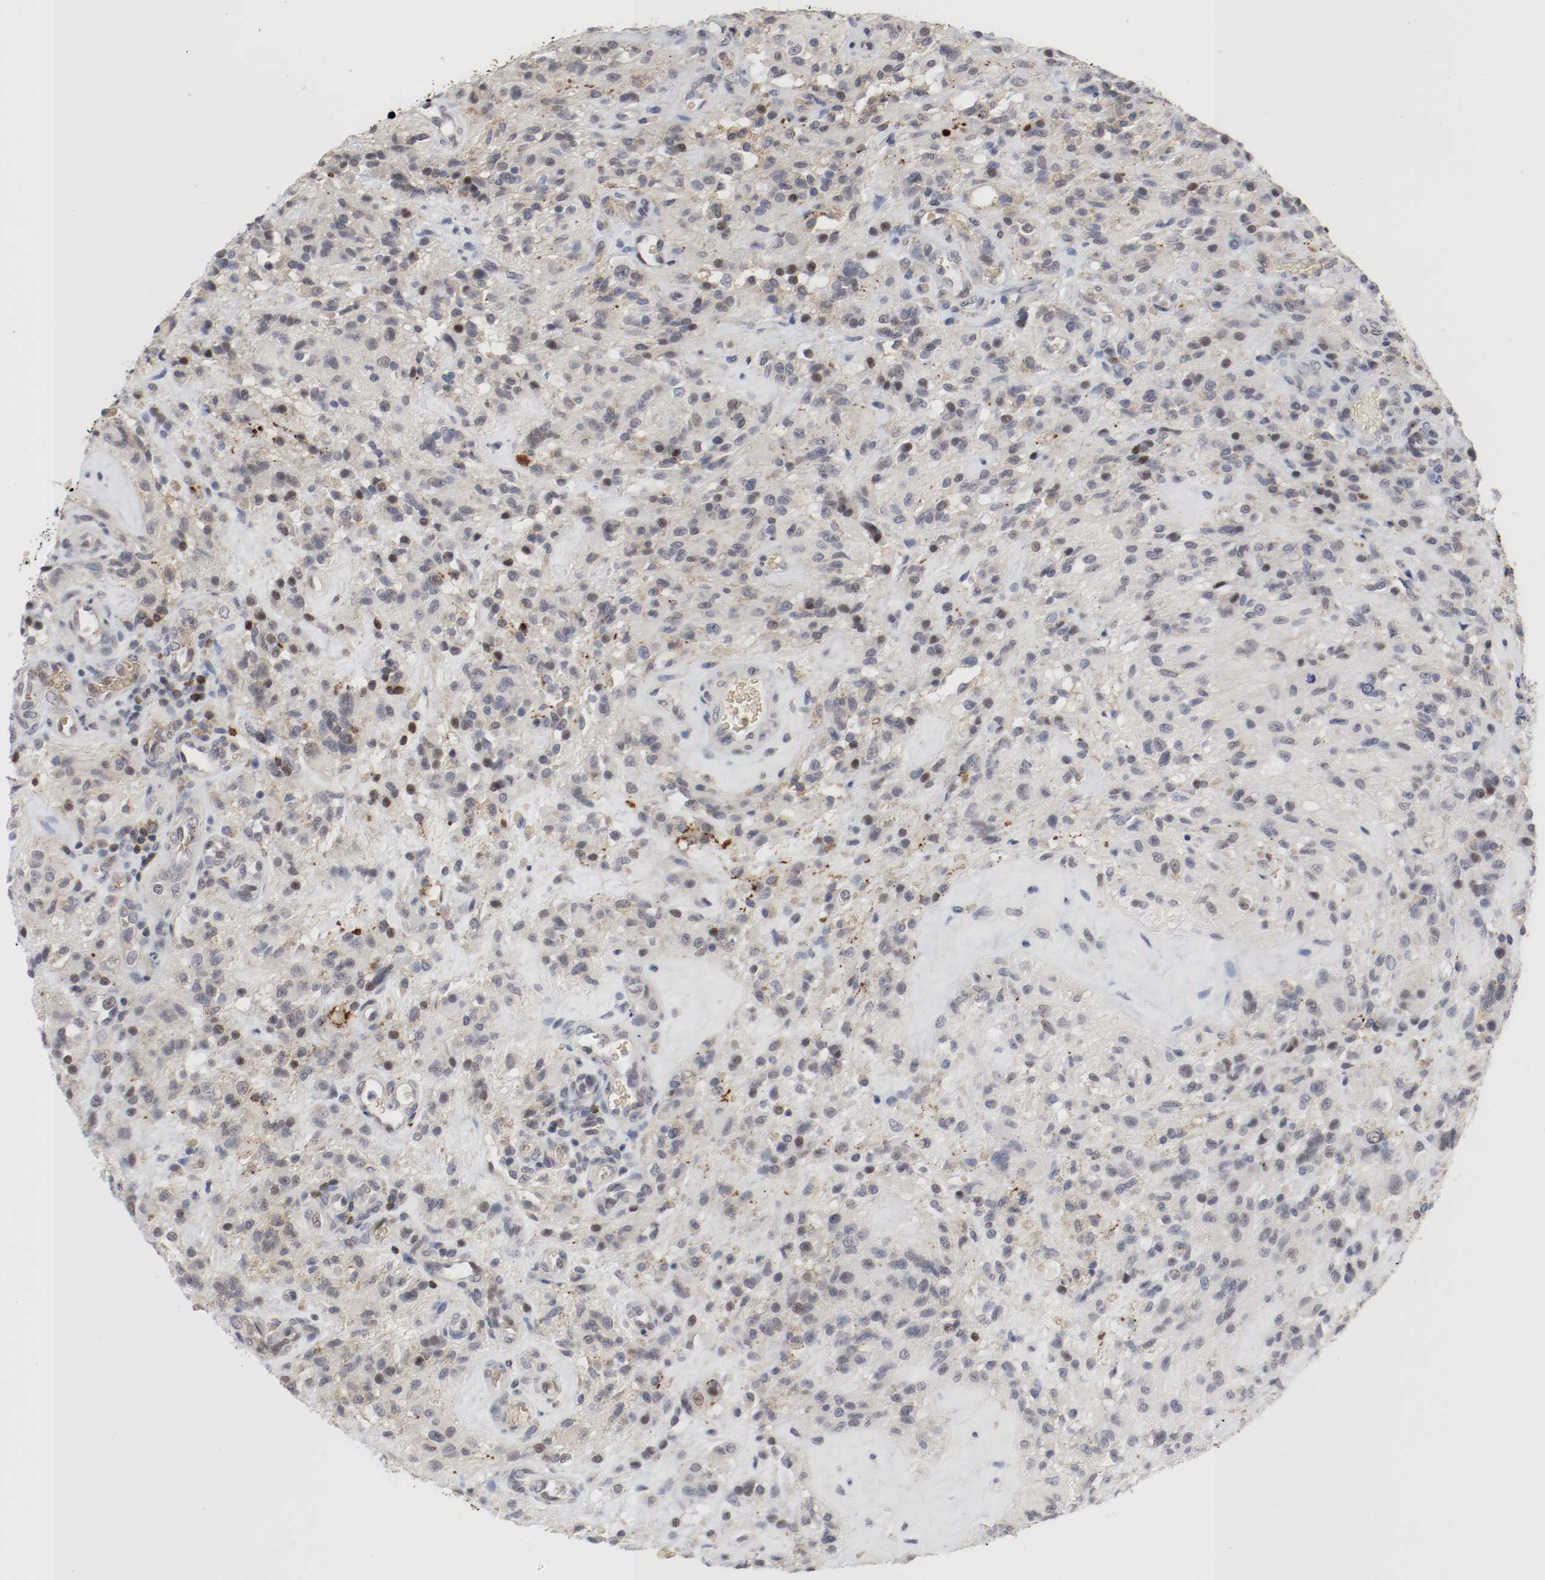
{"staining": {"intensity": "weak", "quantity": "<25%", "location": "nuclear"}, "tissue": "glioma", "cell_type": "Tumor cells", "image_type": "cancer", "snomed": [{"axis": "morphology", "description": "Normal tissue, NOS"}, {"axis": "morphology", "description": "Glioma, malignant, High grade"}, {"axis": "topography", "description": "Cerebral cortex"}], "caption": "Immunohistochemistry photomicrograph of neoplastic tissue: glioma stained with DAB (3,3'-diaminobenzidine) shows no significant protein positivity in tumor cells.", "gene": "JUND", "patient": {"sex": "male", "age": 56}}